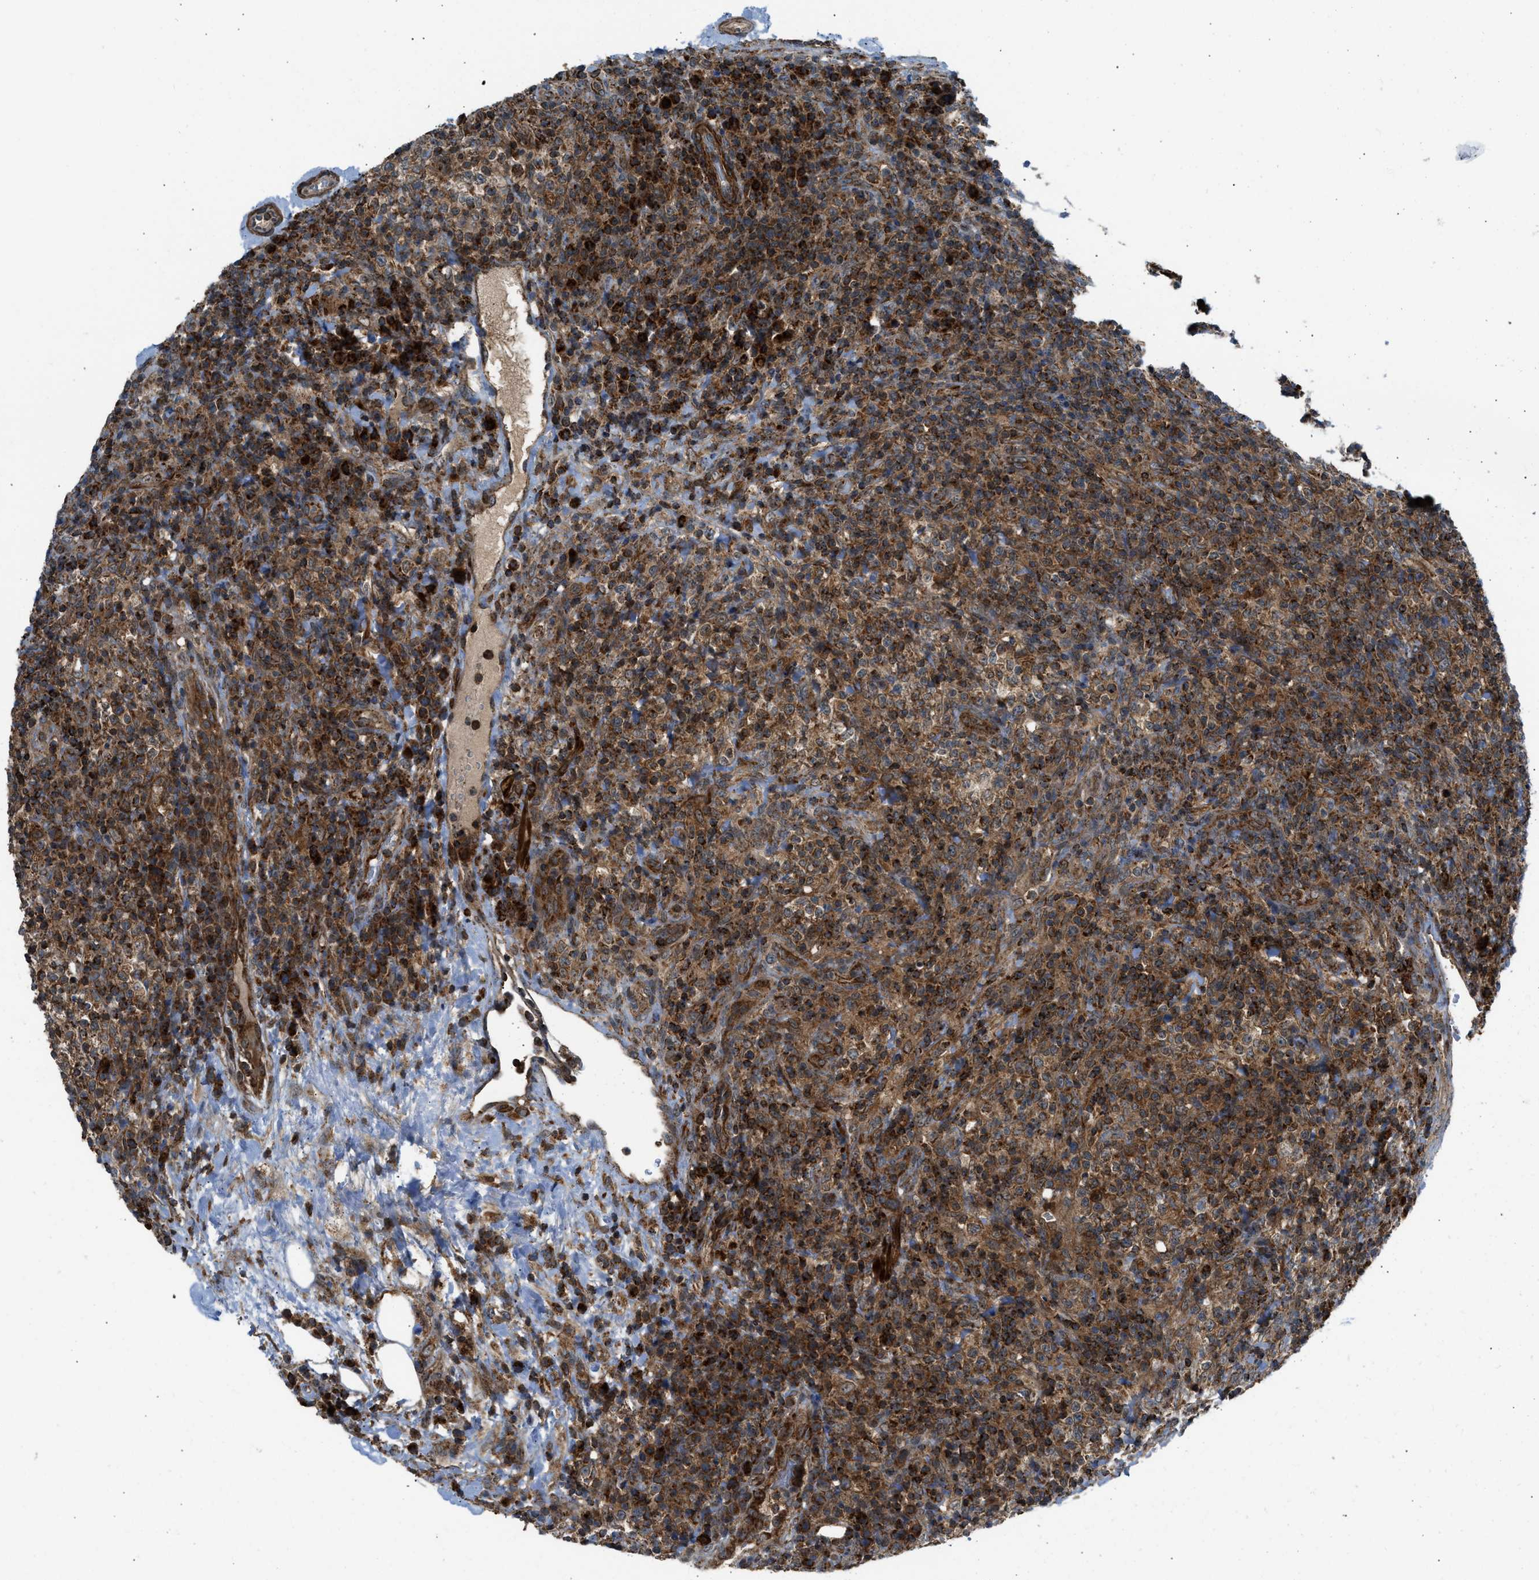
{"staining": {"intensity": "strong", "quantity": ">75%", "location": "cytoplasmic/membranous"}, "tissue": "lymphoma", "cell_type": "Tumor cells", "image_type": "cancer", "snomed": [{"axis": "morphology", "description": "Malignant lymphoma, non-Hodgkin's type, High grade"}, {"axis": "topography", "description": "Lymph node"}], "caption": "Tumor cells show strong cytoplasmic/membranous expression in approximately >75% of cells in lymphoma.", "gene": "SESN2", "patient": {"sex": "female", "age": 76}}